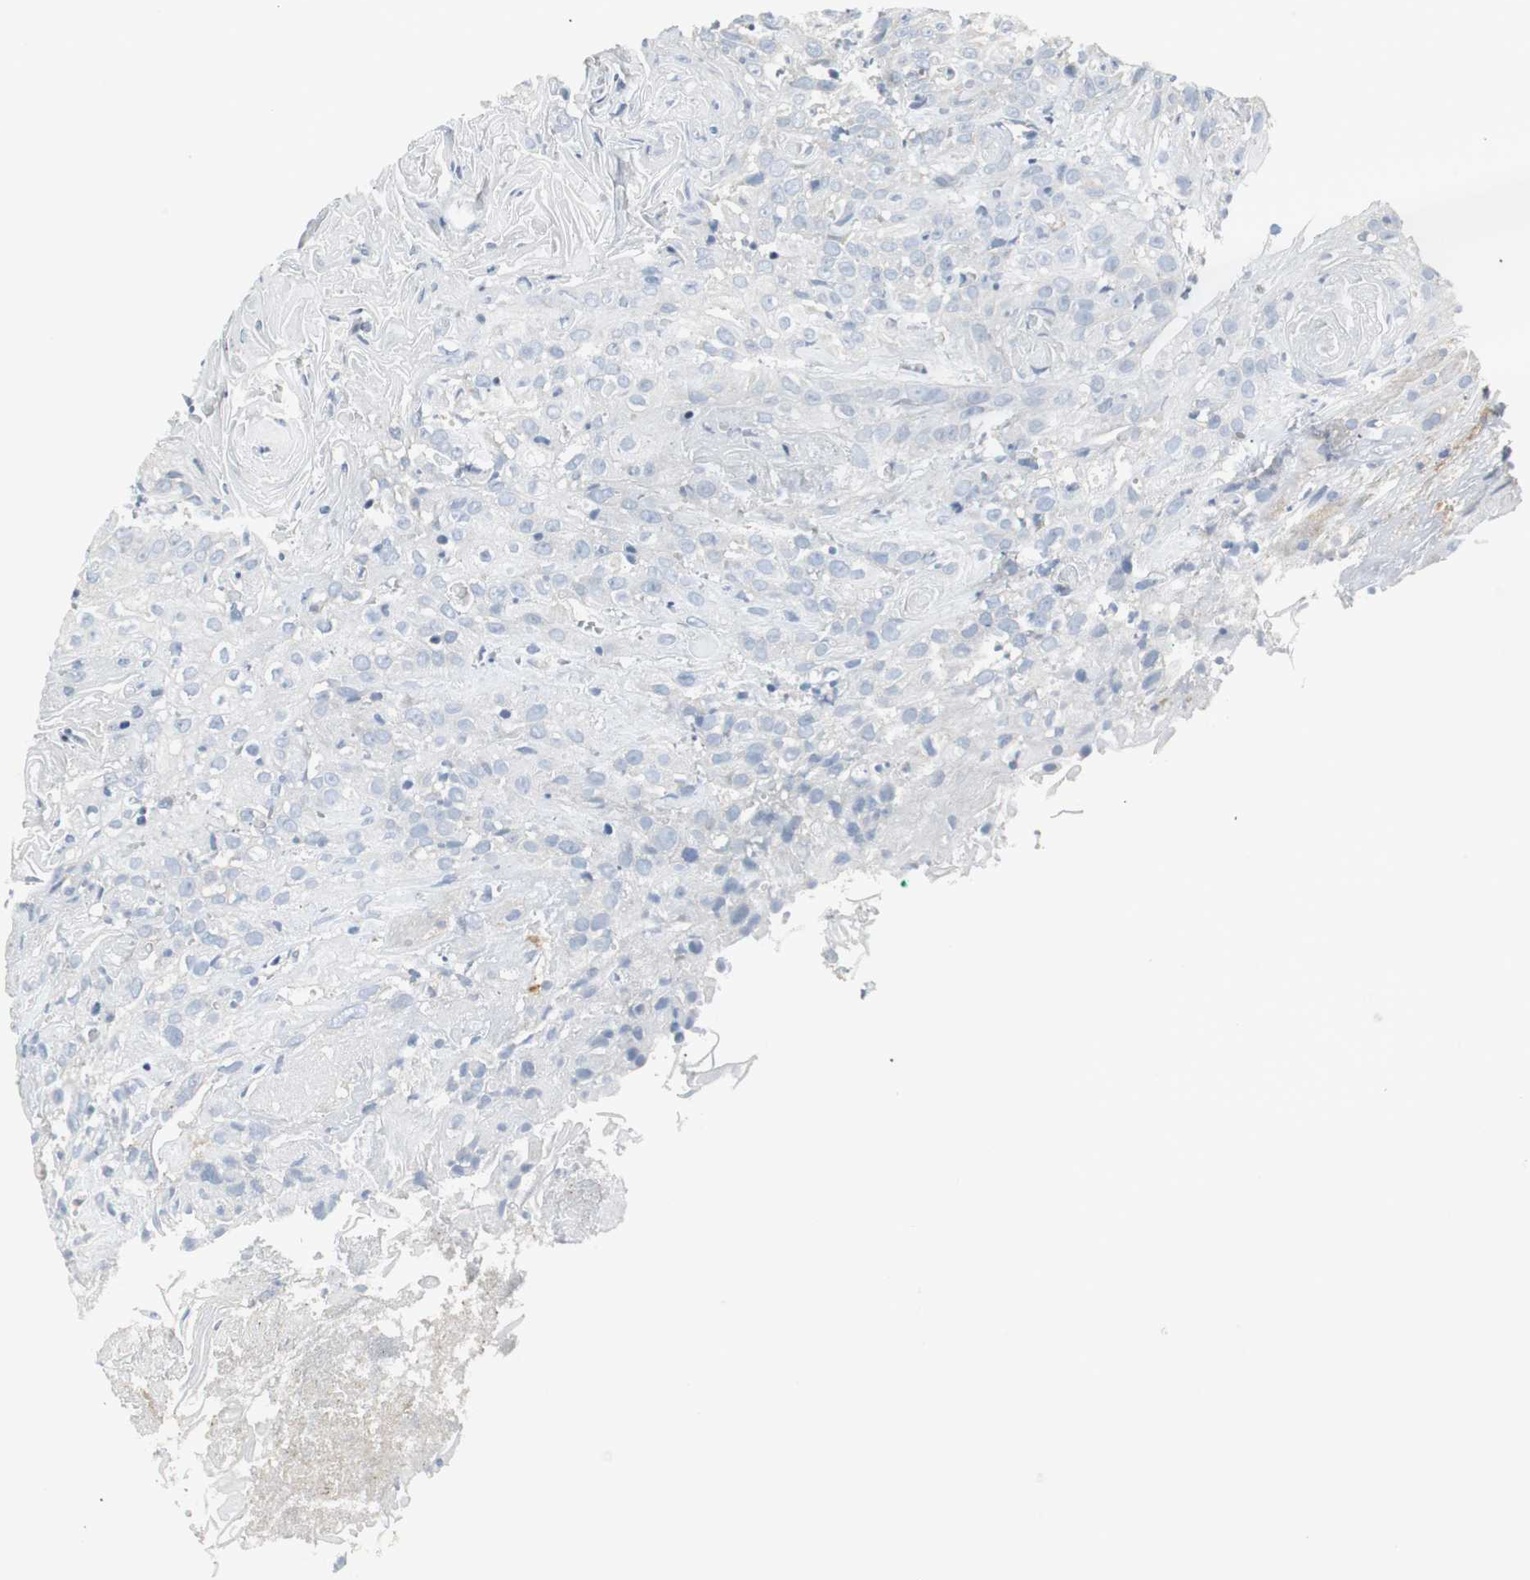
{"staining": {"intensity": "negative", "quantity": "none", "location": "none"}, "tissue": "head and neck cancer", "cell_type": "Tumor cells", "image_type": "cancer", "snomed": [{"axis": "morphology", "description": "Squamous cell carcinoma, NOS"}, {"axis": "topography", "description": "Head-Neck"}], "caption": "Human squamous cell carcinoma (head and neck) stained for a protein using IHC shows no staining in tumor cells.", "gene": "SLC2A5", "patient": {"sex": "female", "age": 84}}